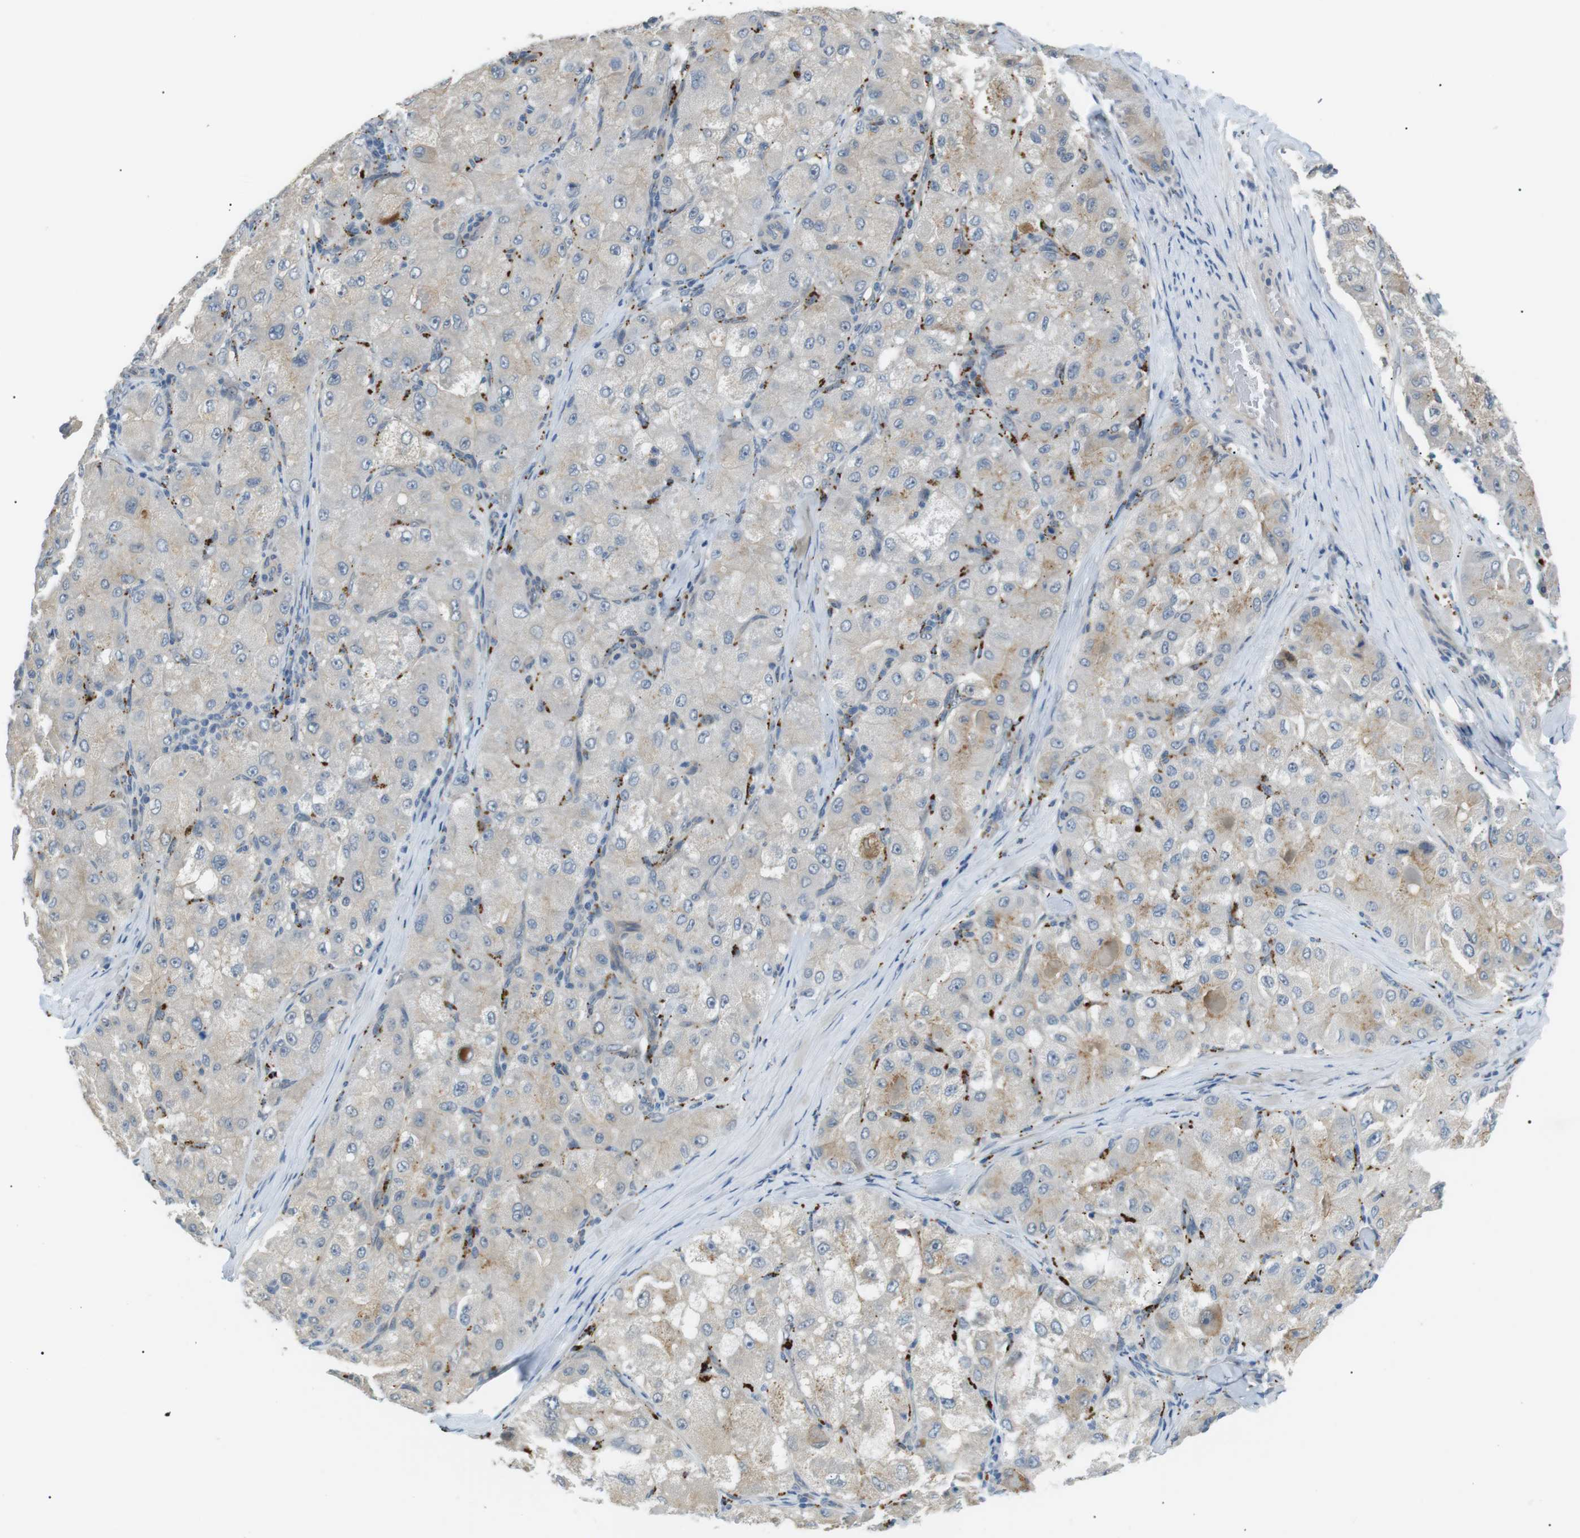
{"staining": {"intensity": "weak", "quantity": "<25%", "location": "cytoplasmic/membranous"}, "tissue": "liver cancer", "cell_type": "Tumor cells", "image_type": "cancer", "snomed": [{"axis": "morphology", "description": "Carcinoma, Hepatocellular, NOS"}, {"axis": "topography", "description": "Liver"}], "caption": "Liver cancer was stained to show a protein in brown. There is no significant positivity in tumor cells.", "gene": "B4GALNT2", "patient": {"sex": "male", "age": 80}}